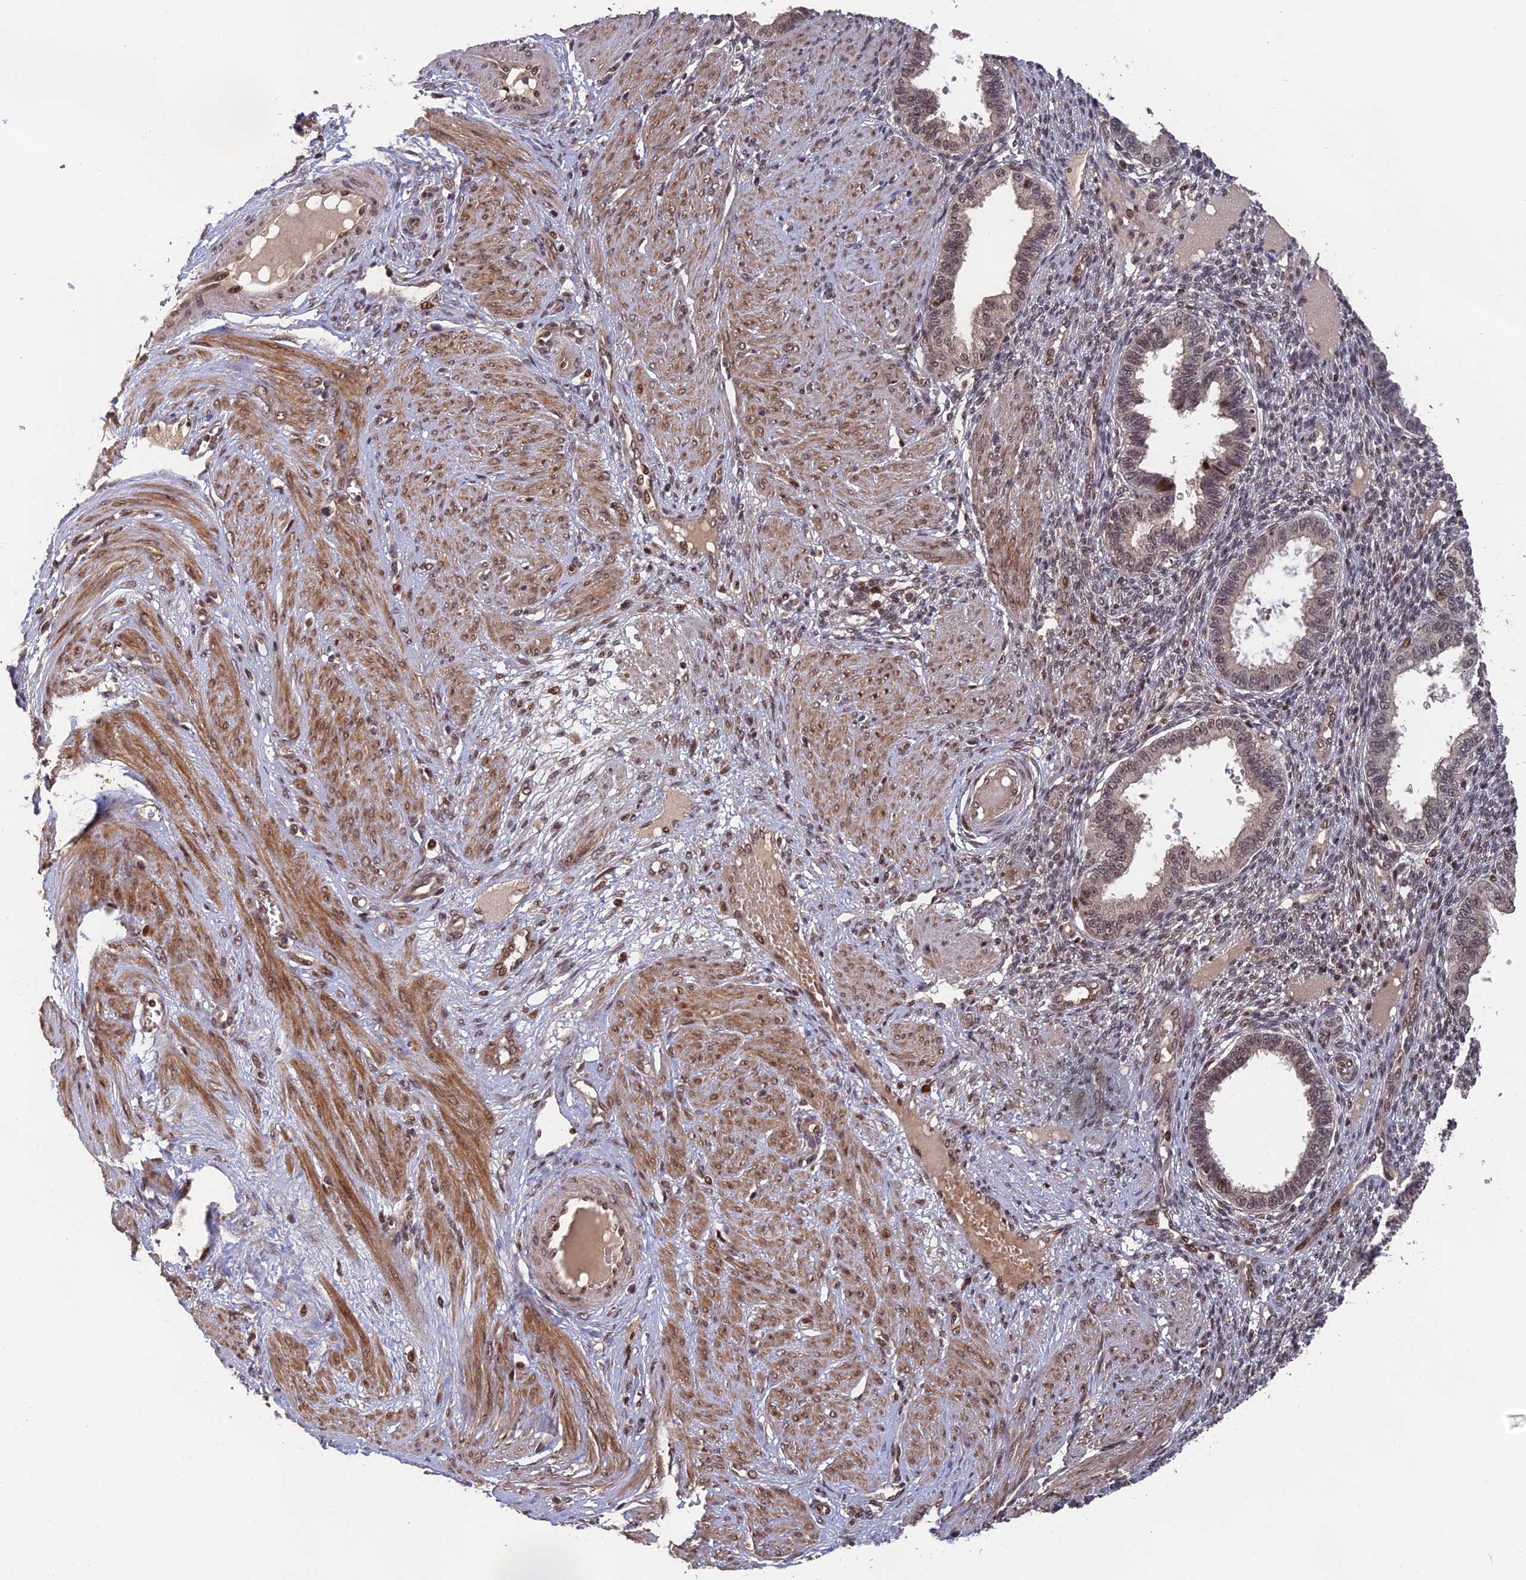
{"staining": {"intensity": "moderate", "quantity": "25%-75%", "location": "nuclear"}, "tissue": "endometrium", "cell_type": "Cells in endometrial stroma", "image_type": "normal", "snomed": [{"axis": "morphology", "description": "Normal tissue, NOS"}, {"axis": "topography", "description": "Endometrium"}], "caption": "The histopathology image demonstrates immunohistochemical staining of normal endometrium. There is moderate nuclear staining is appreciated in about 25%-75% of cells in endometrial stroma.", "gene": "OSBPL1A", "patient": {"sex": "female", "age": 33}}